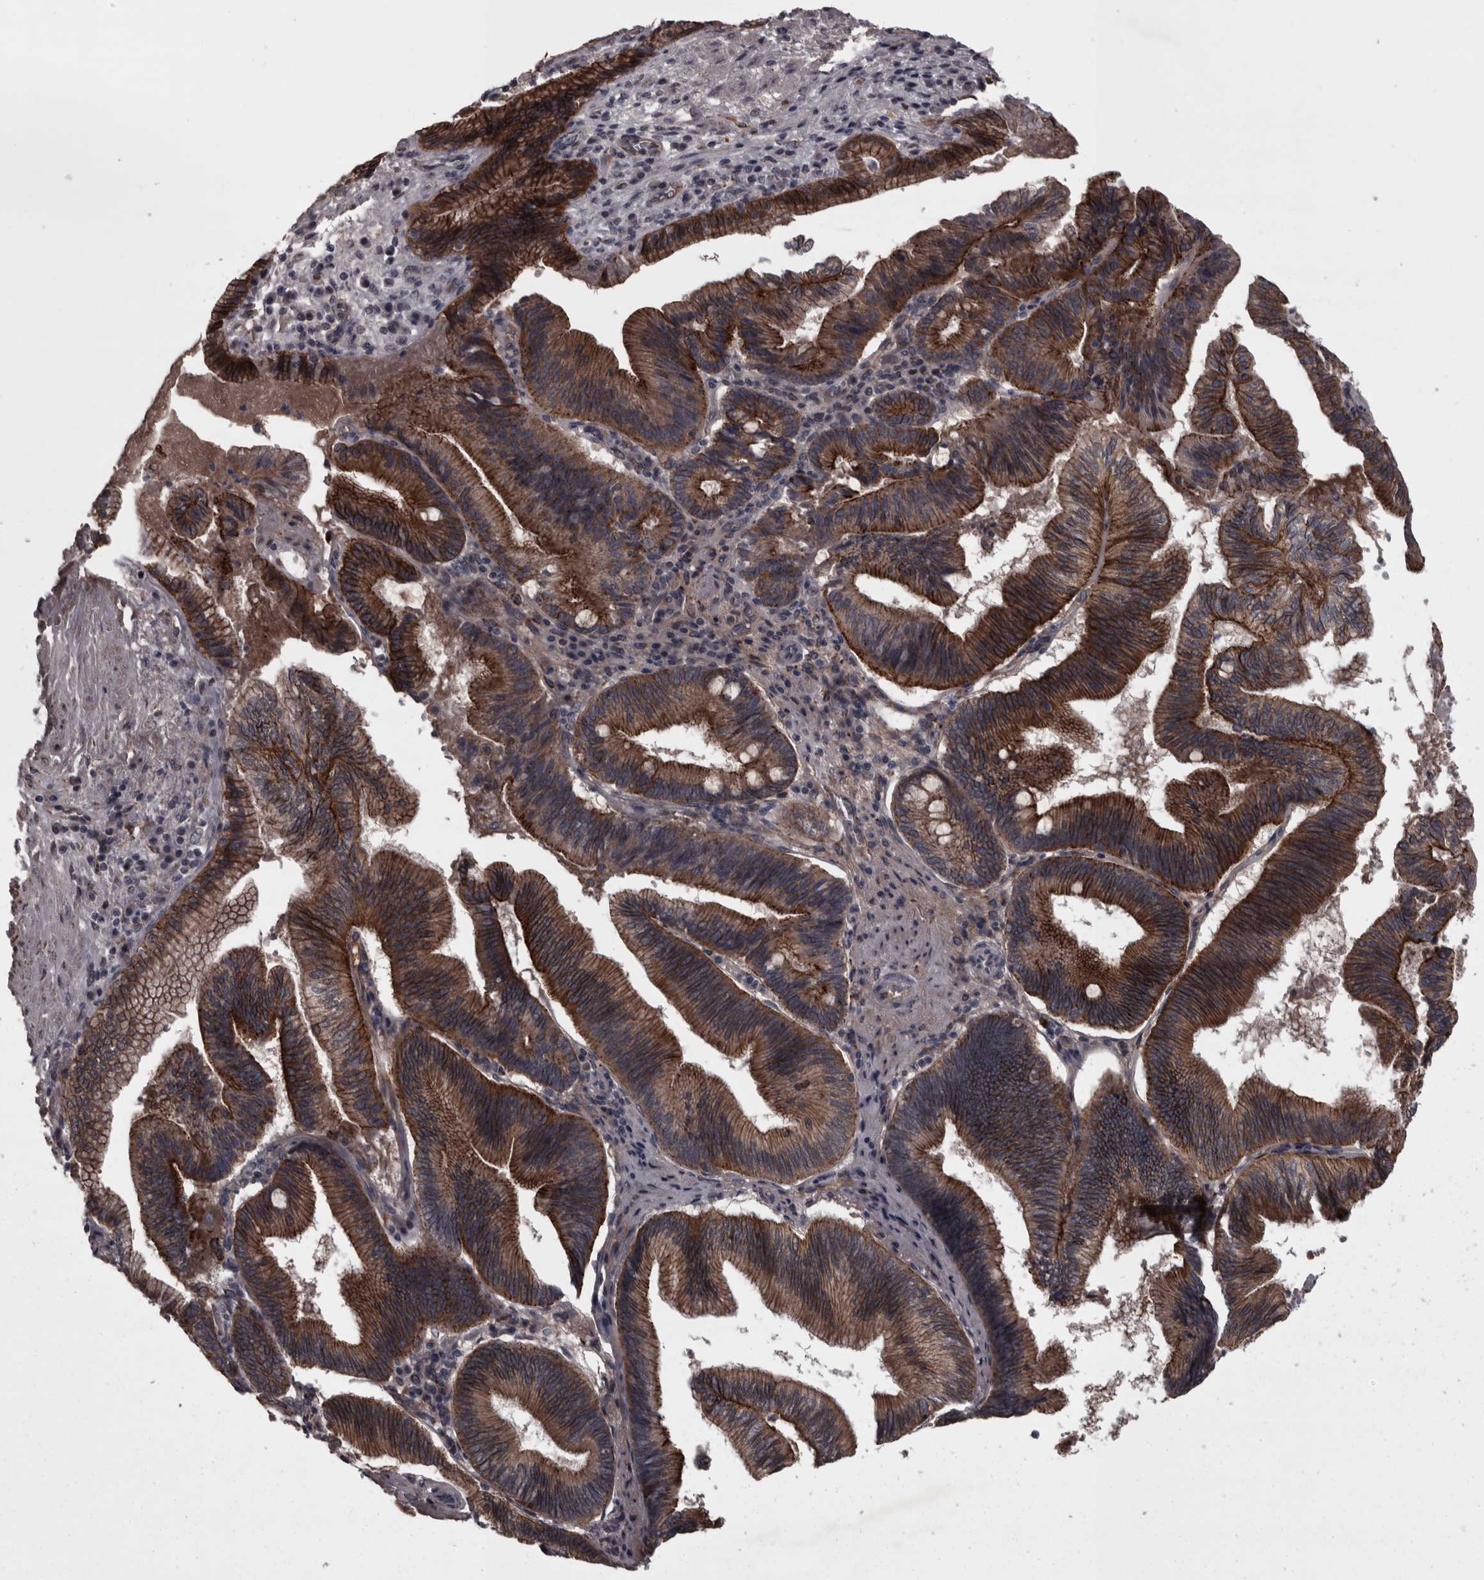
{"staining": {"intensity": "strong", "quantity": "25%-75%", "location": "cytoplasmic/membranous"}, "tissue": "pancreatic cancer", "cell_type": "Tumor cells", "image_type": "cancer", "snomed": [{"axis": "morphology", "description": "Adenocarcinoma, NOS"}, {"axis": "topography", "description": "Pancreas"}], "caption": "The histopathology image reveals a brown stain indicating the presence of a protein in the cytoplasmic/membranous of tumor cells in pancreatic adenocarcinoma.", "gene": "PCDH17", "patient": {"sex": "male", "age": 82}}